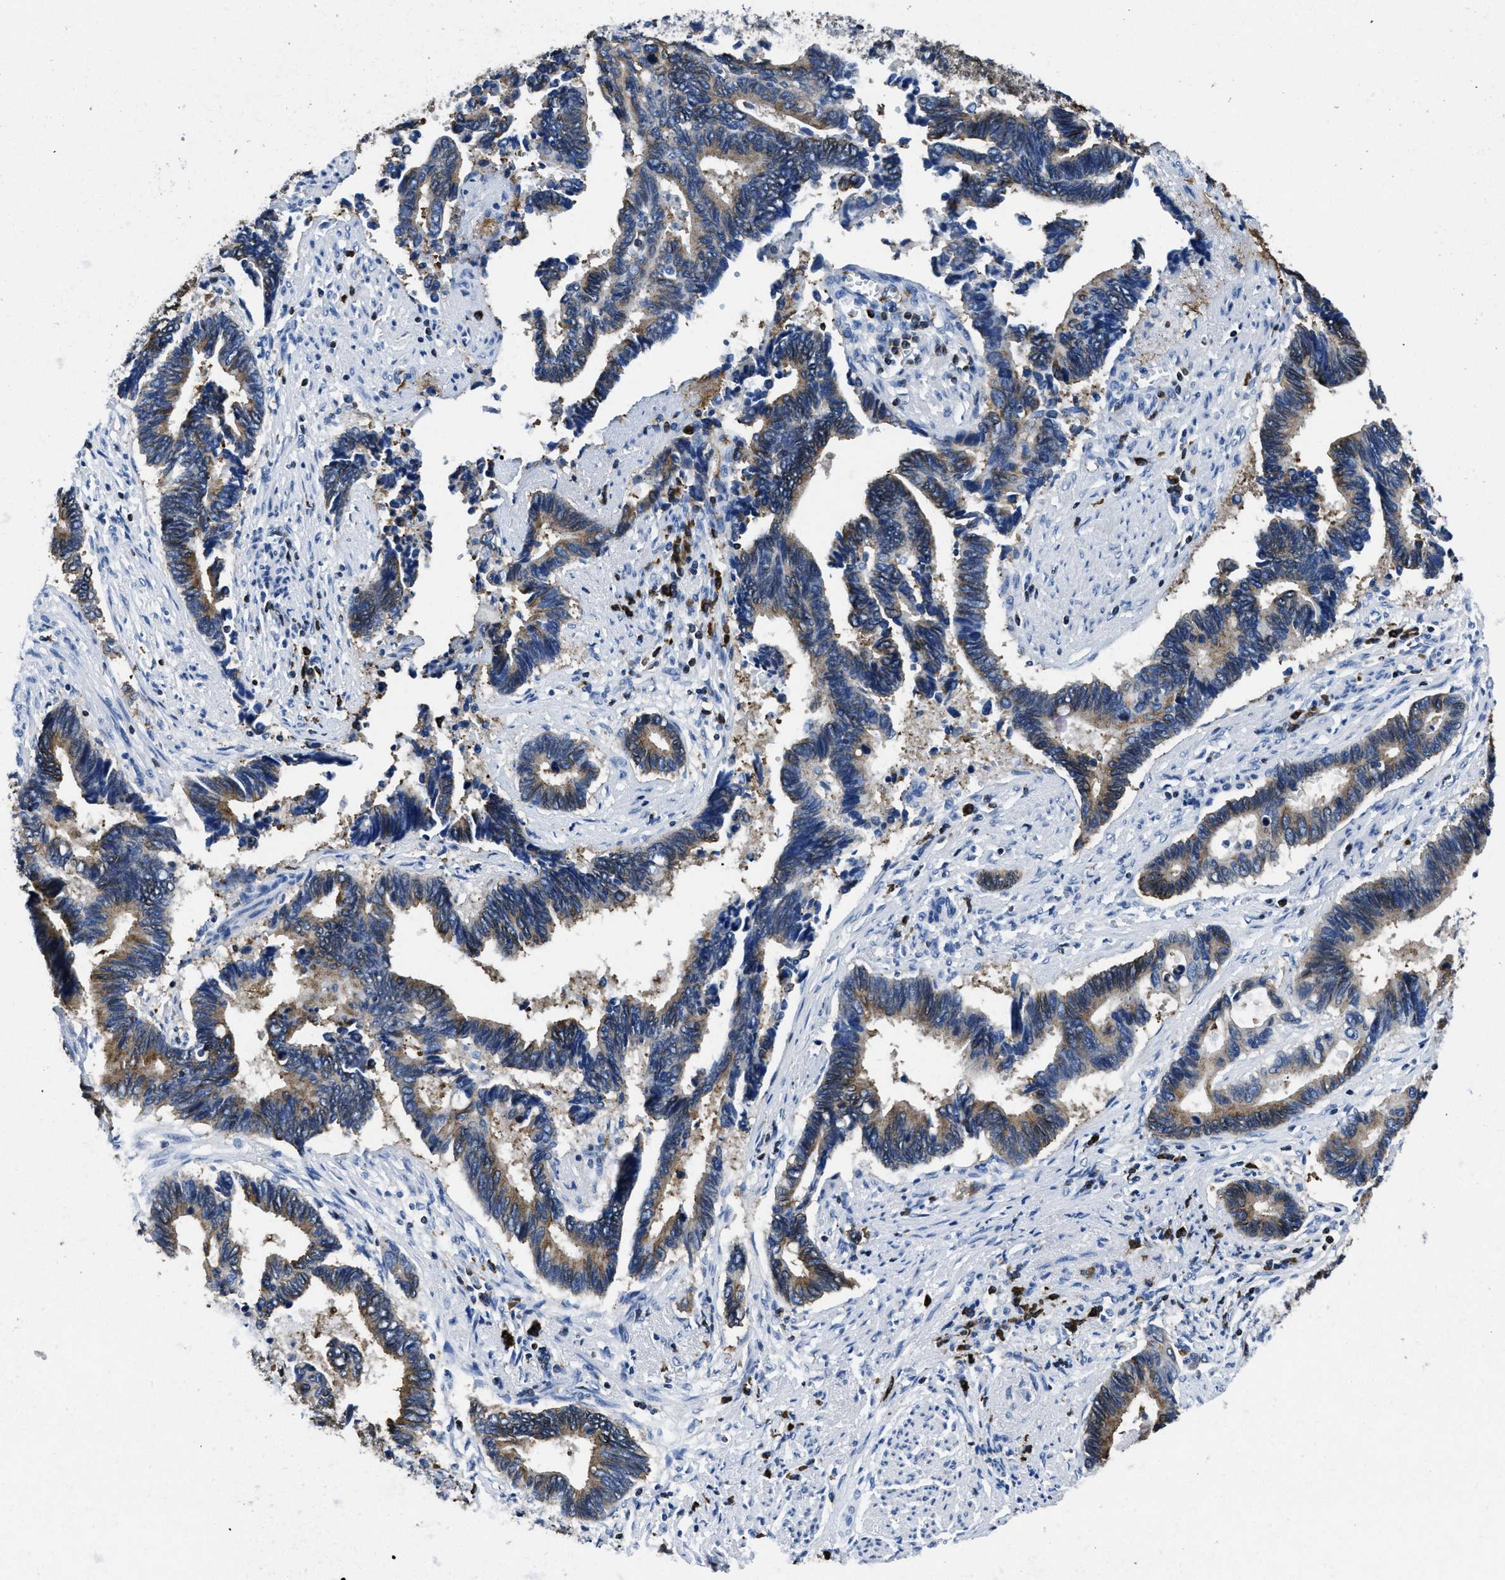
{"staining": {"intensity": "strong", "quantity": "25%-75%", "location": "cytoplasmic/membranous"}, "tissue": "pancreatic cancer", "cell_type": "Tumor cells", "image_type": "cancer", "snomed": [{"axis": "morphology", "description": "Adenocarcinoma, NOS"}, {"axis": "topography", "description": "Pancreas"}], "caption": "This photomicrograph displays adenocarcinoma (pancreatic) stained with IHC to label a protein in brown. The cytoplasmic/membranous of tumor cells show strong positivity for the protein. Nuclei are counter-stained blue.", "gene": "ITGA3", "patient": {"sex": "female", "age": 70}}